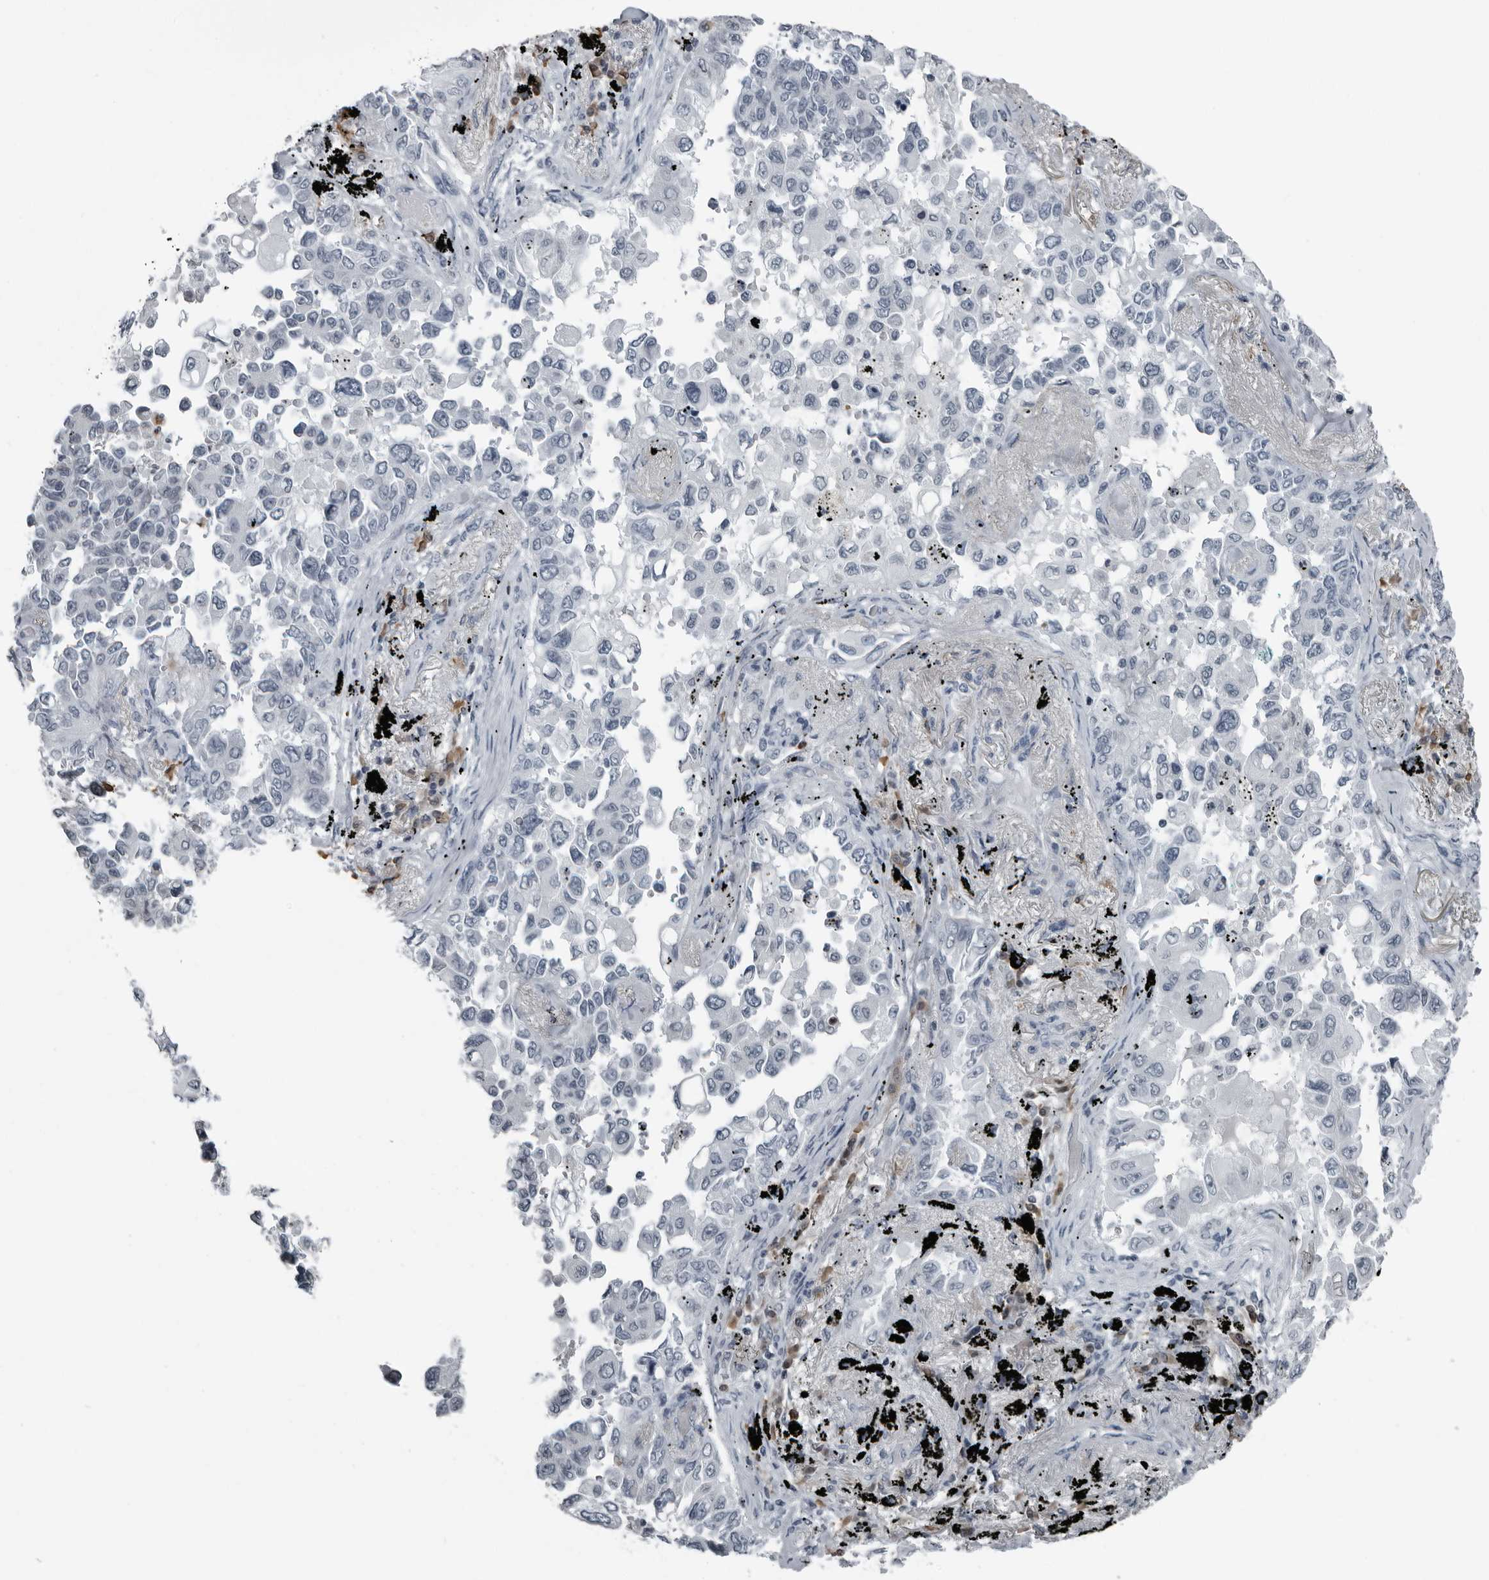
{"staining": {"intensity": "negative", "quantity": "none", "location": "none"}, "tissue": "lung cancer", "cell_type": "Tumor cells", "image_type": "cancer", "snomed": [{"axis": "morphology", "description": "Adenocarcinoma, NOS"}, {"axis": "topography", "description": "Lung"}], "caption": "Lung cancer (adenocarcinoma) was stained to show a protein in brown. There is no significant expression in tumor cells.", "gene": "RTCA", "patient": {"sex": "female", "age": 67}}